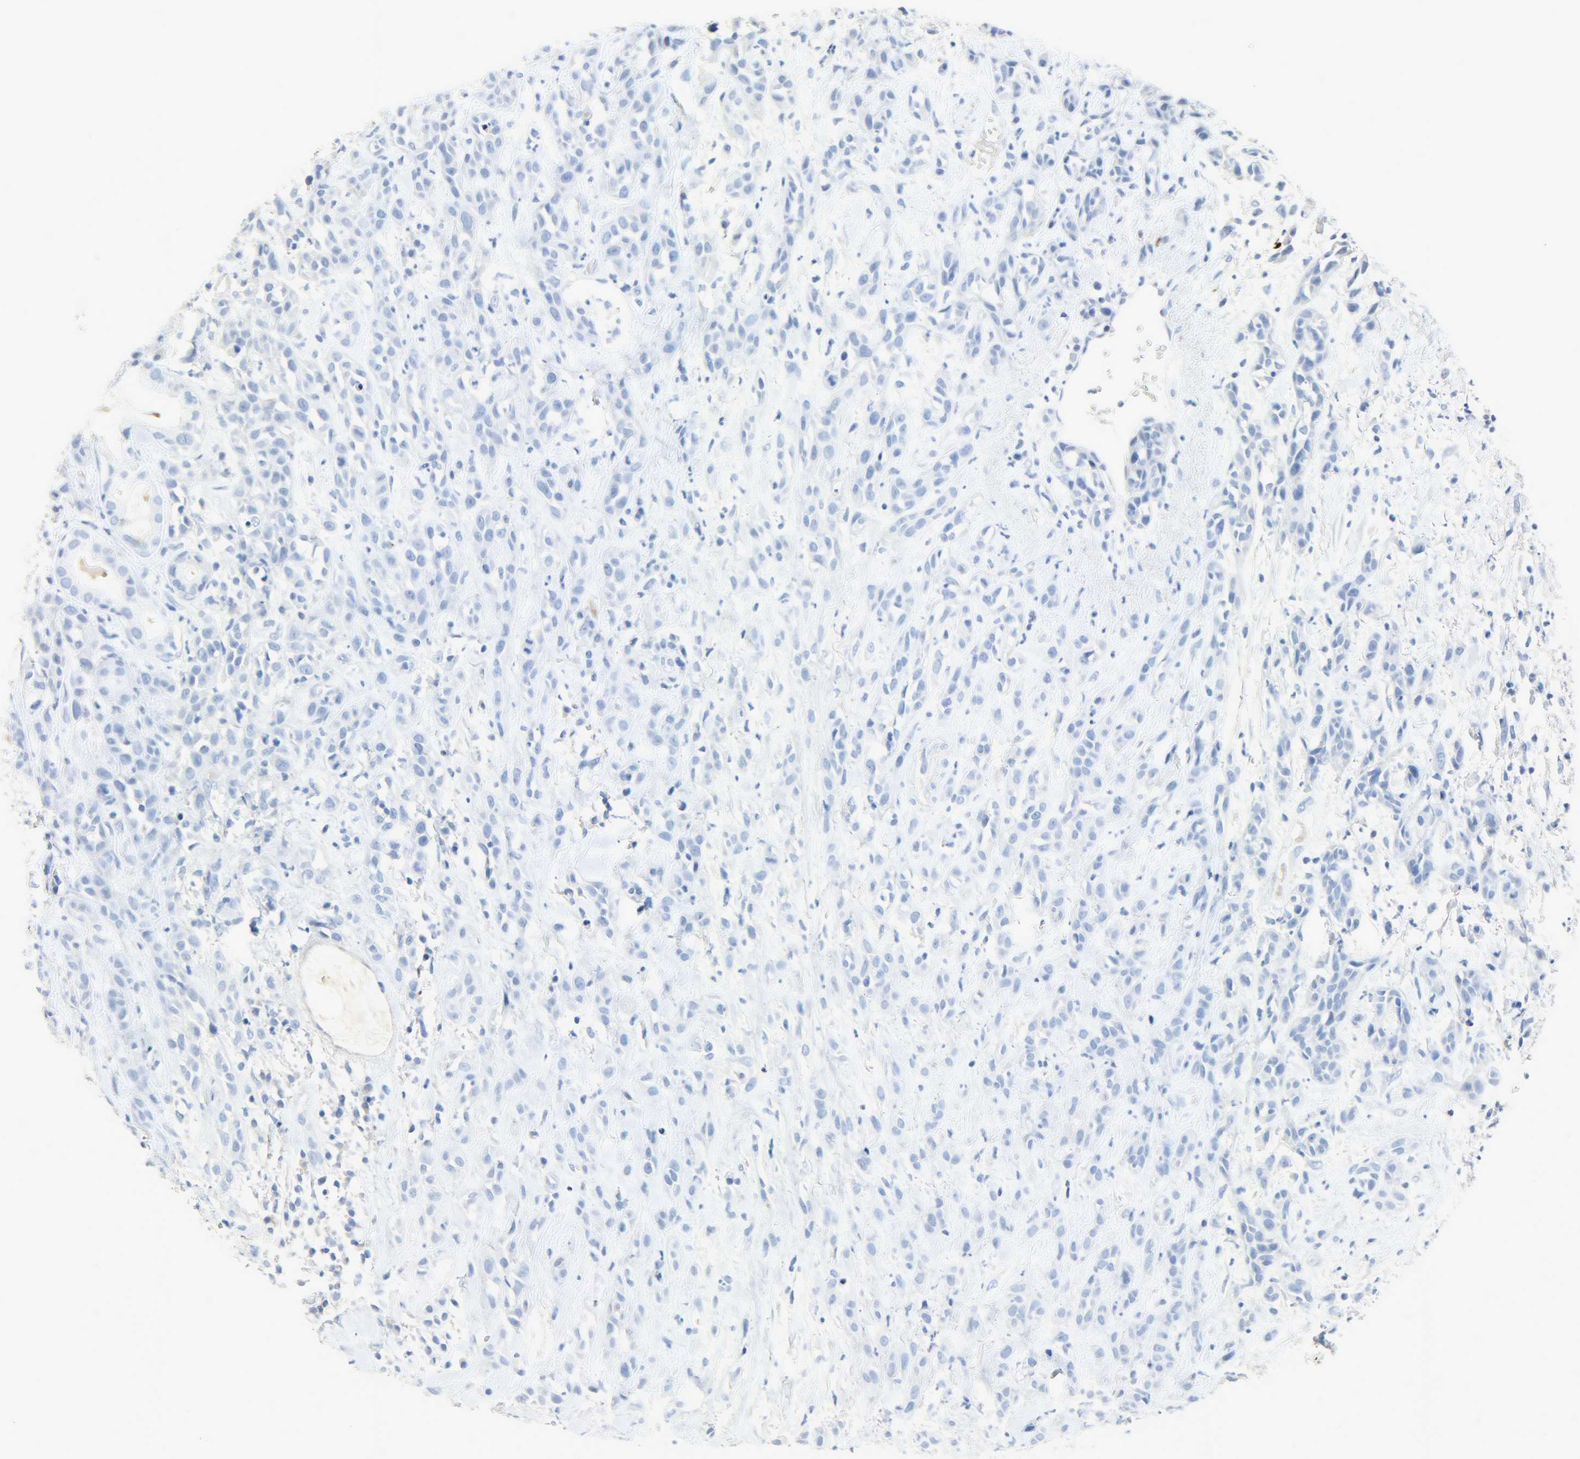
{"staining": {"intensity": "negative", "quantity": "none", "location": "none"}, "tissue": "head and neck cancer", "cell_type": "Tumor cells", "image_type": "cancer", "snomed": [{"axis": "morphology", "description": "Squamous cell carcinoma, NOS"}, {"axis": "topography", "description": "Head-Neck"}], "caption": "The immunohistochemistry image has no significant expression in tumor cells of head and neck cancer (squamous cell carcinoma) tissue.", "gene": "CA3", "patient": {"sex": "male", "age": 62}}